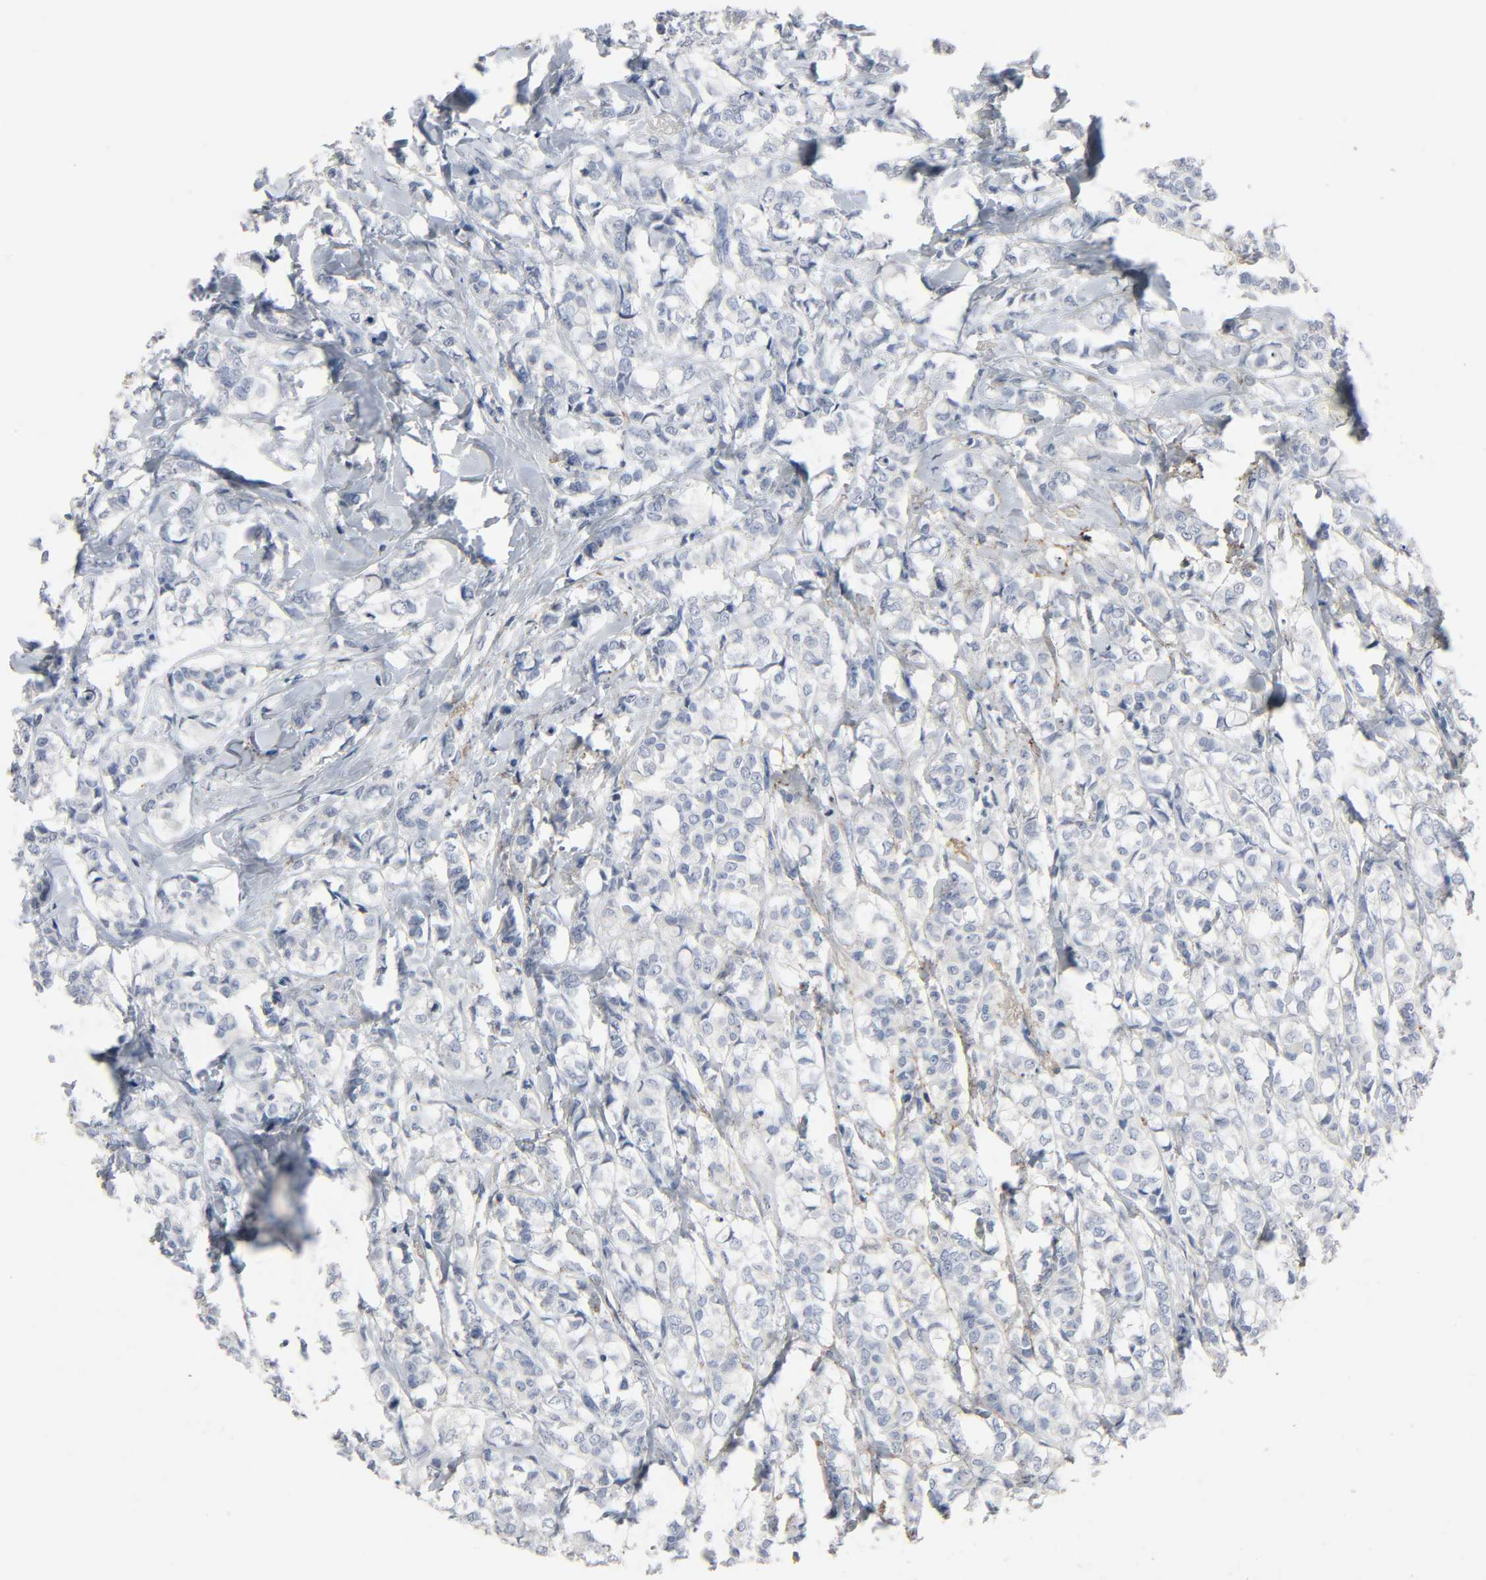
{"staining": {"intensity": "negative", "quantity": "none", "location": "none"}, "tissue": "breast cancer", "cell_type": "Tumor cells", "image_type": "cancer", "snomed": [{"axis": "morphology", "description": "Lobular carcinoma"}, {"axis": "topography", "description": "Breast"}], "caption": "Breast cancer was stained to show a protein in brown. There is no significant staining in tumor cells.", "gene": "FBLN5", "patient": {"sex": "female", "age": 60}}